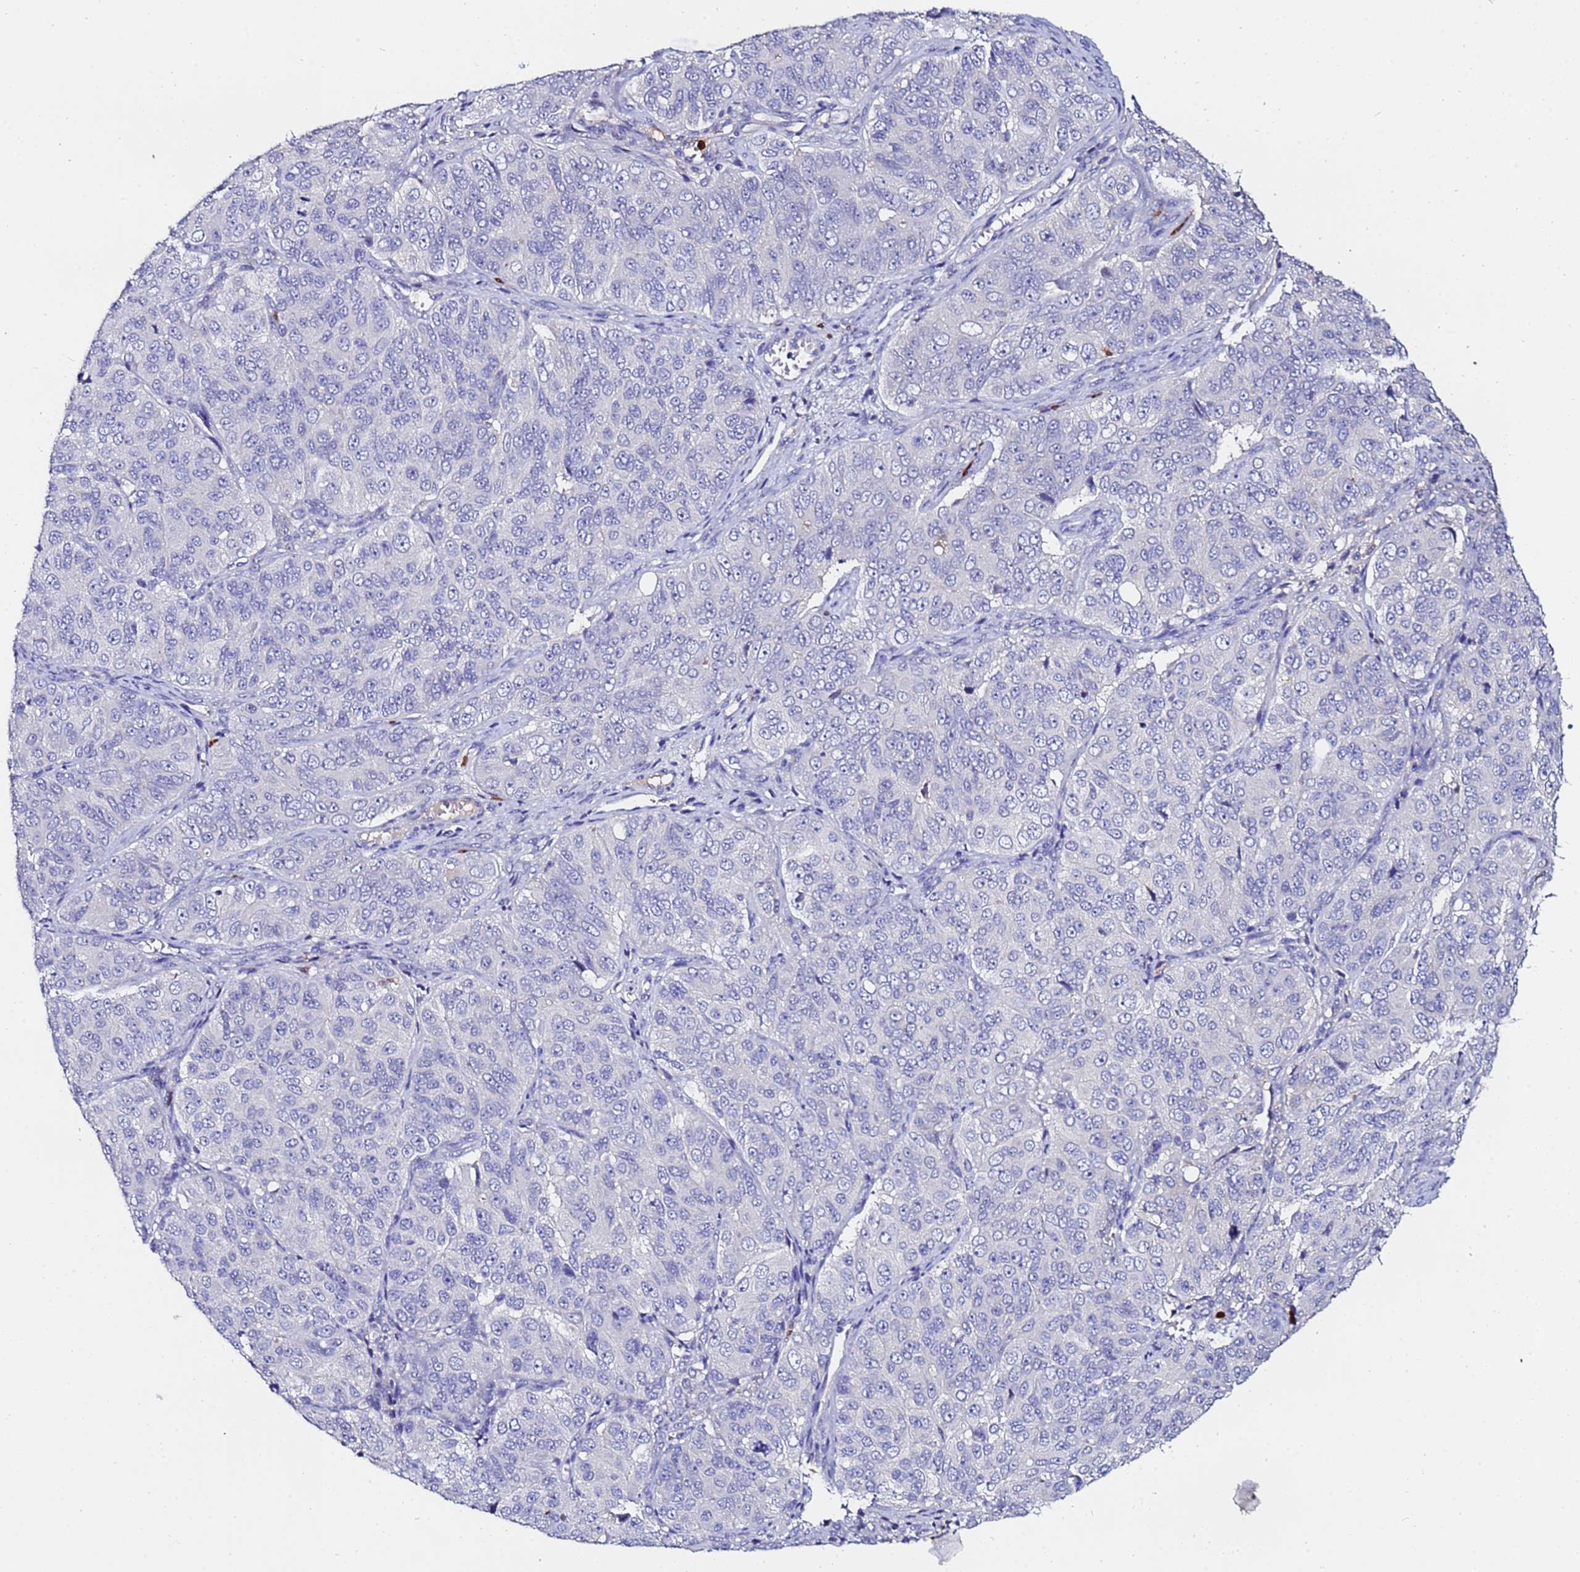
{"staining": {"intensity": "negative", "quantity": "none", "location": "none"}, "tissue": "ovarian cancer", "cell_type": "Tumor cells", "image_type": "cancer", "snomed": [{"axis": "morphology", "description": "Carcinoma, endometroid"}, {"axis": "topography", "description": "Ovary"}], "caption": "Human ovarian cancer stained for a protein using immunohistochemistry shows no positivity in tumor cells.", "gene": "TUBAL3", "patient": {"sex": "female", "age": 51}}